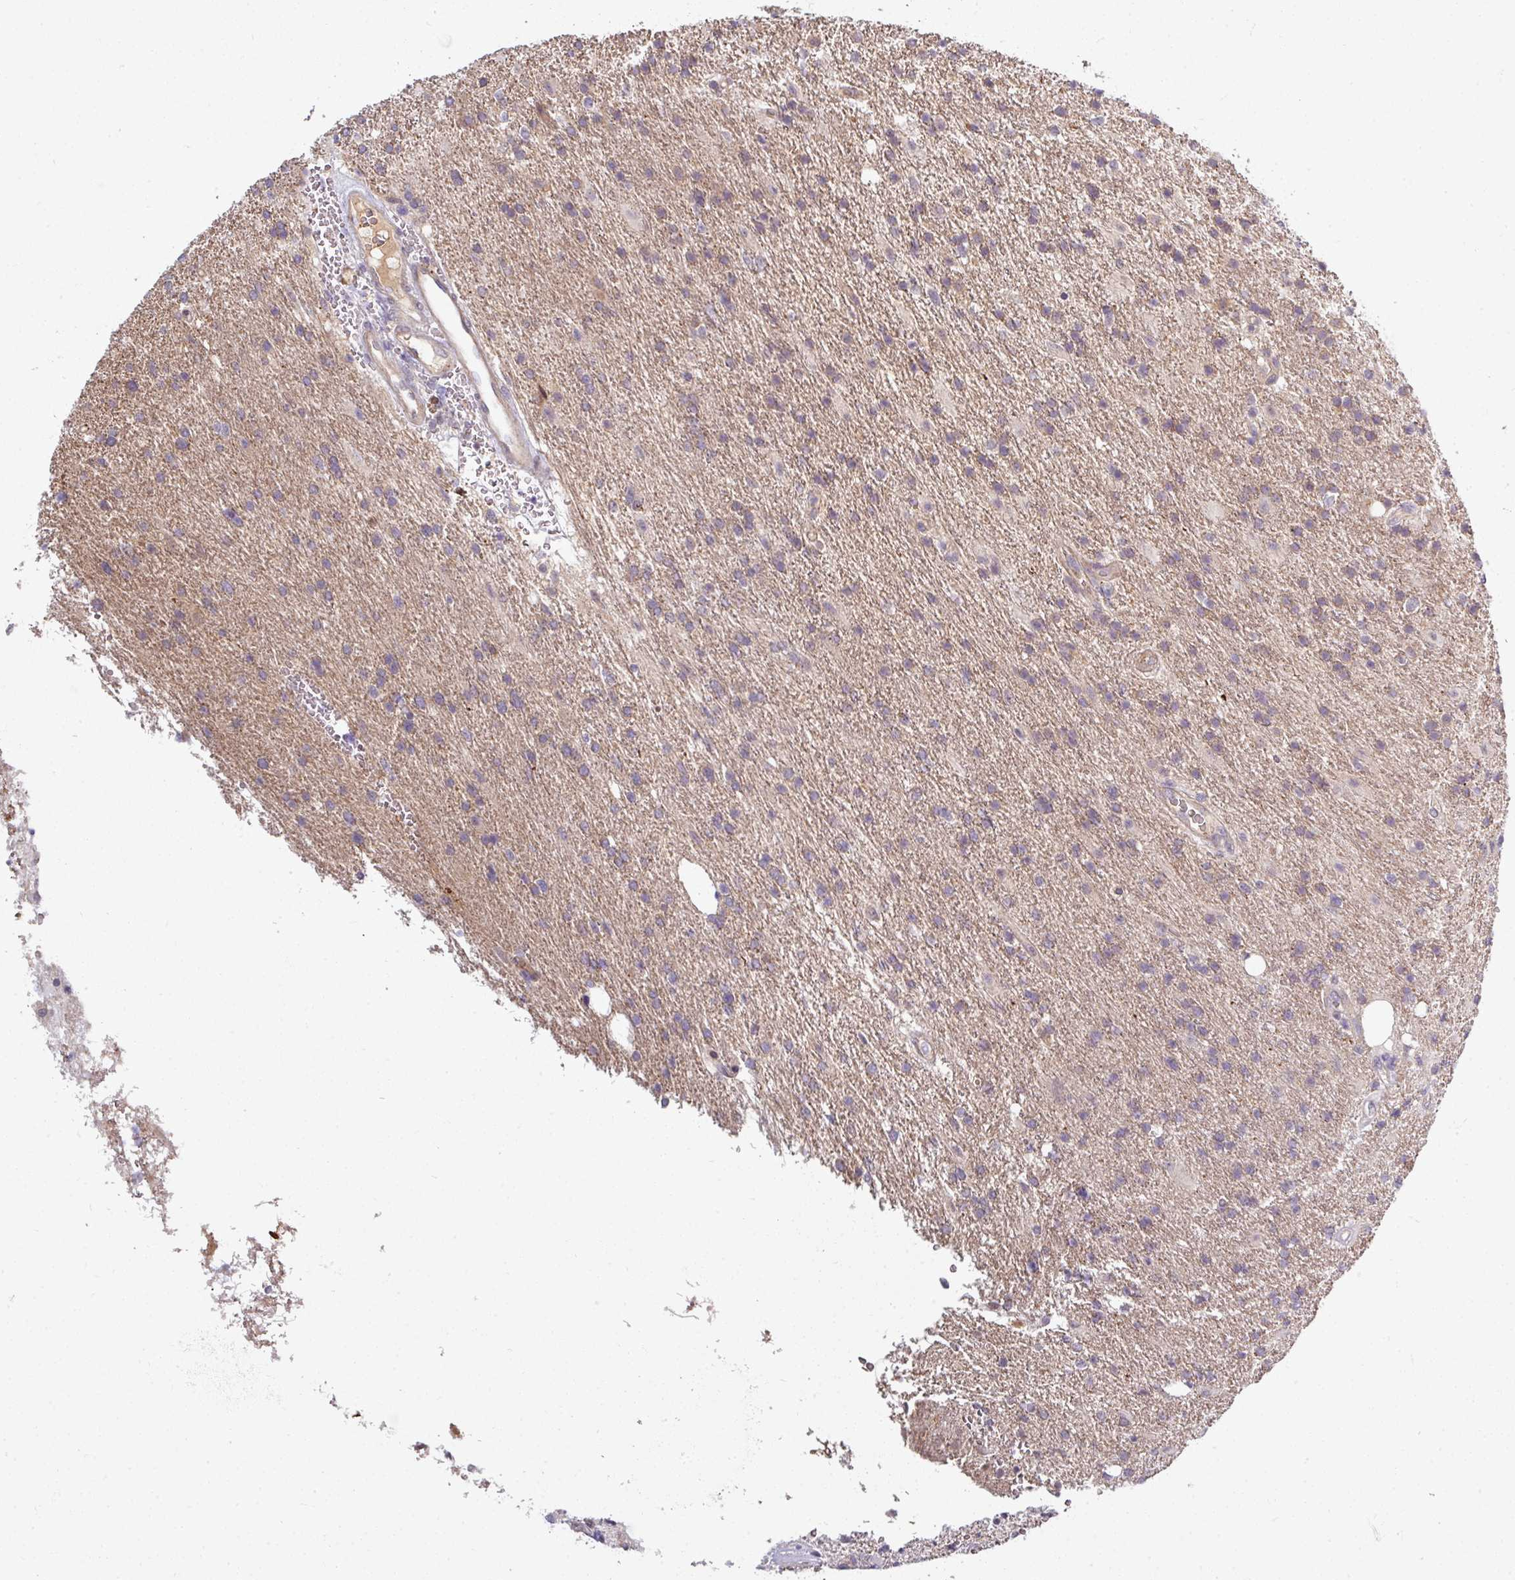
{"staining": {"intensity": "weak", "quantity": "<25%", "location": "cytoplasmic/membranous"}, "tissue": "glioma", "cell_type": "Tumor cells", "image_type": "cancer", "snomed": [{"axis": "morphology", "description": "Glioma, malignant, High grade"}, {"axis": "topography", "description": "Brain"}], "caption": "IHC histopathology image of neoplastic tissue: glioma stained with DAB (3,3'-diaminobenzidine) reveals no significant protein staining in tumor cells.", "gene": "TUSC3", "patient": {"sex": "male", "age": 56}}